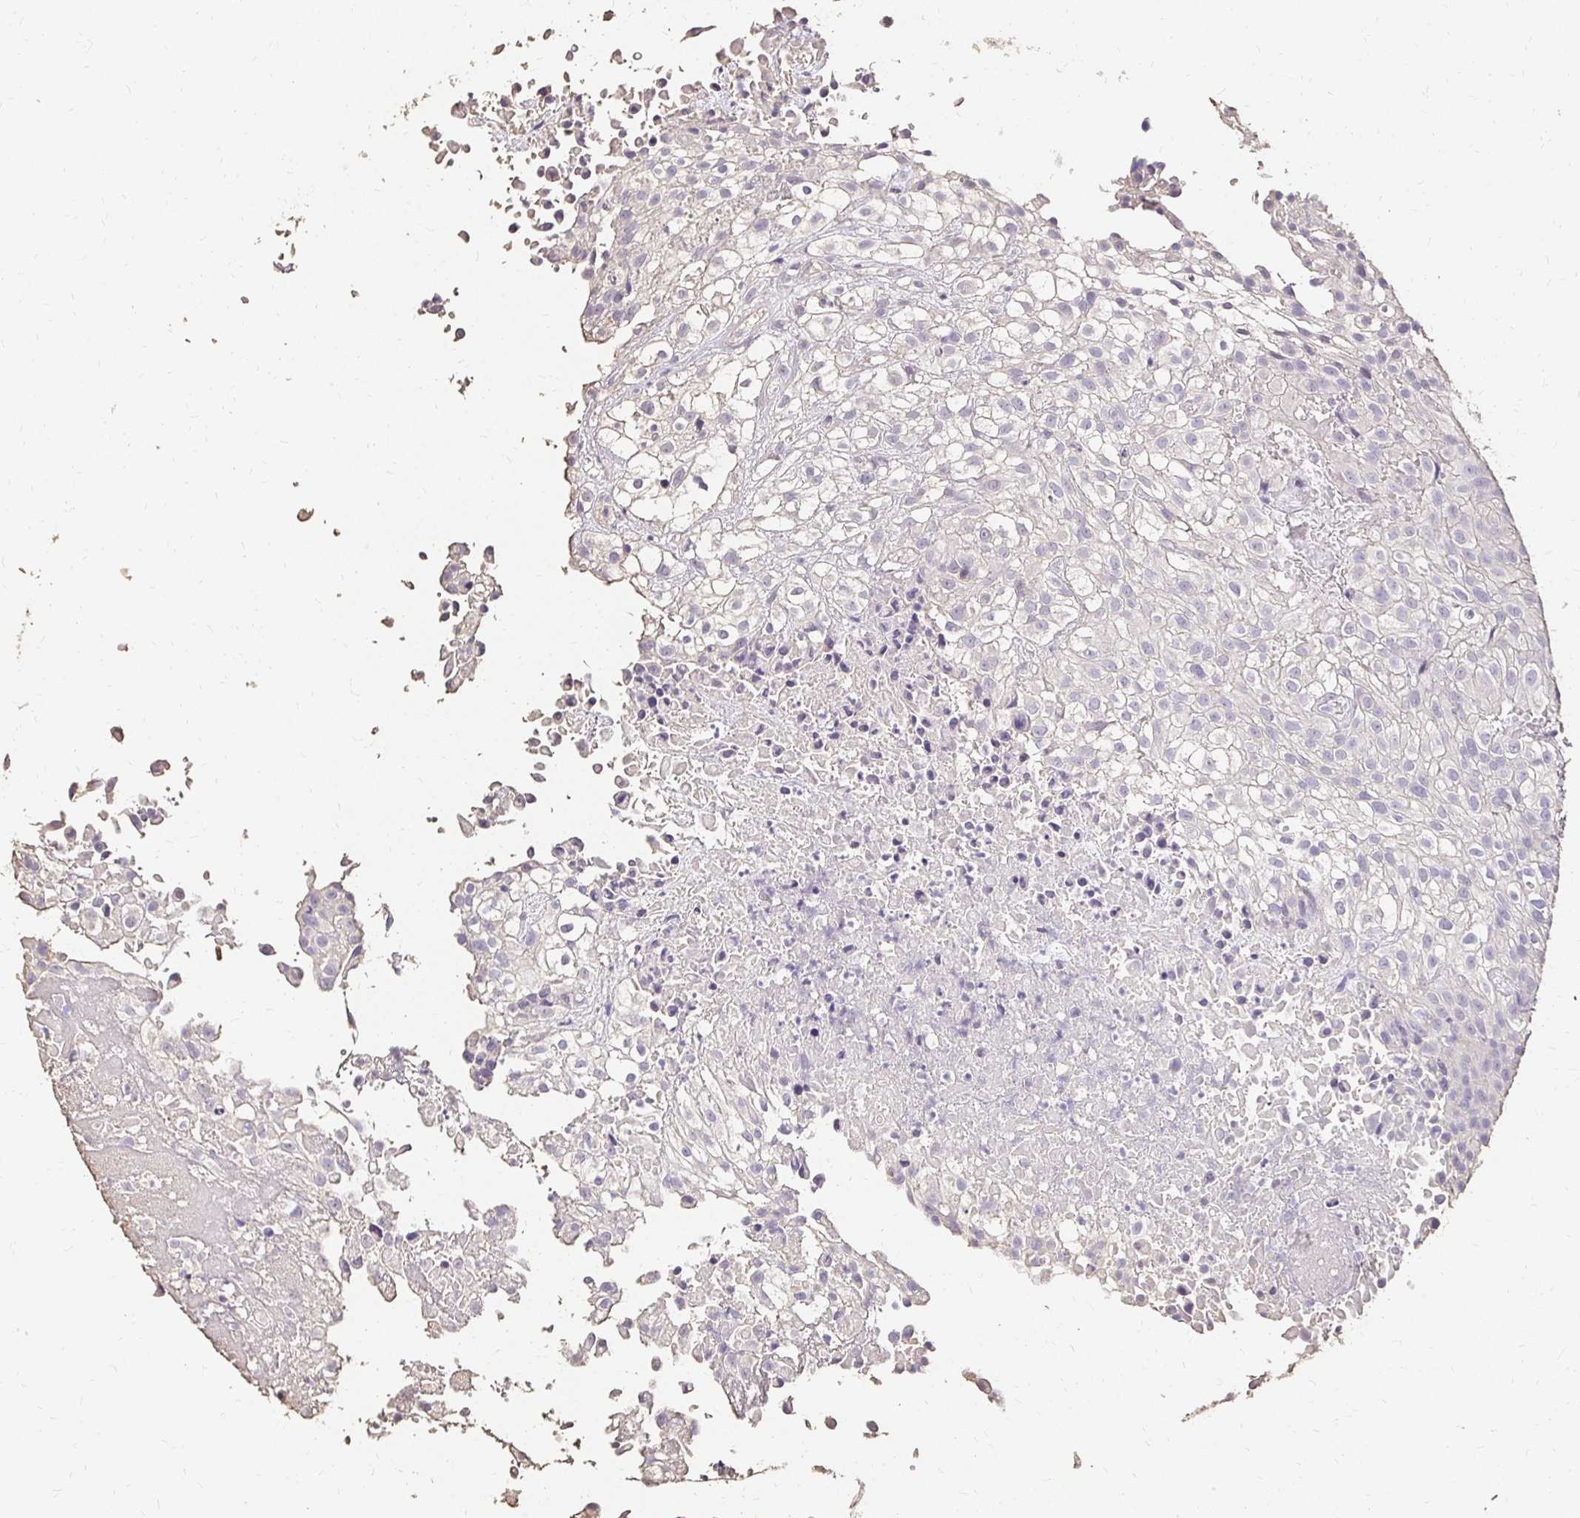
{"staining": {"intensity": "negative", "quantity": "none", "location": "none"}, "tissue": "urothelial cancer", "cell_type": "Tumor cells", "image_type": "cancer", "snomed": [{"axis": "morphology", "description": "Urothelial carcinoma, High grade"}, {"axis": "topography", "description": "Urinary bladder"}], "caption": "This is an immunohistochemistry (IHC) histopathology image of urothelial cancer. There is no expression in tumor cells.", "gene": "UGT1A6", "patient": {"sex": "male", "age": 56}}